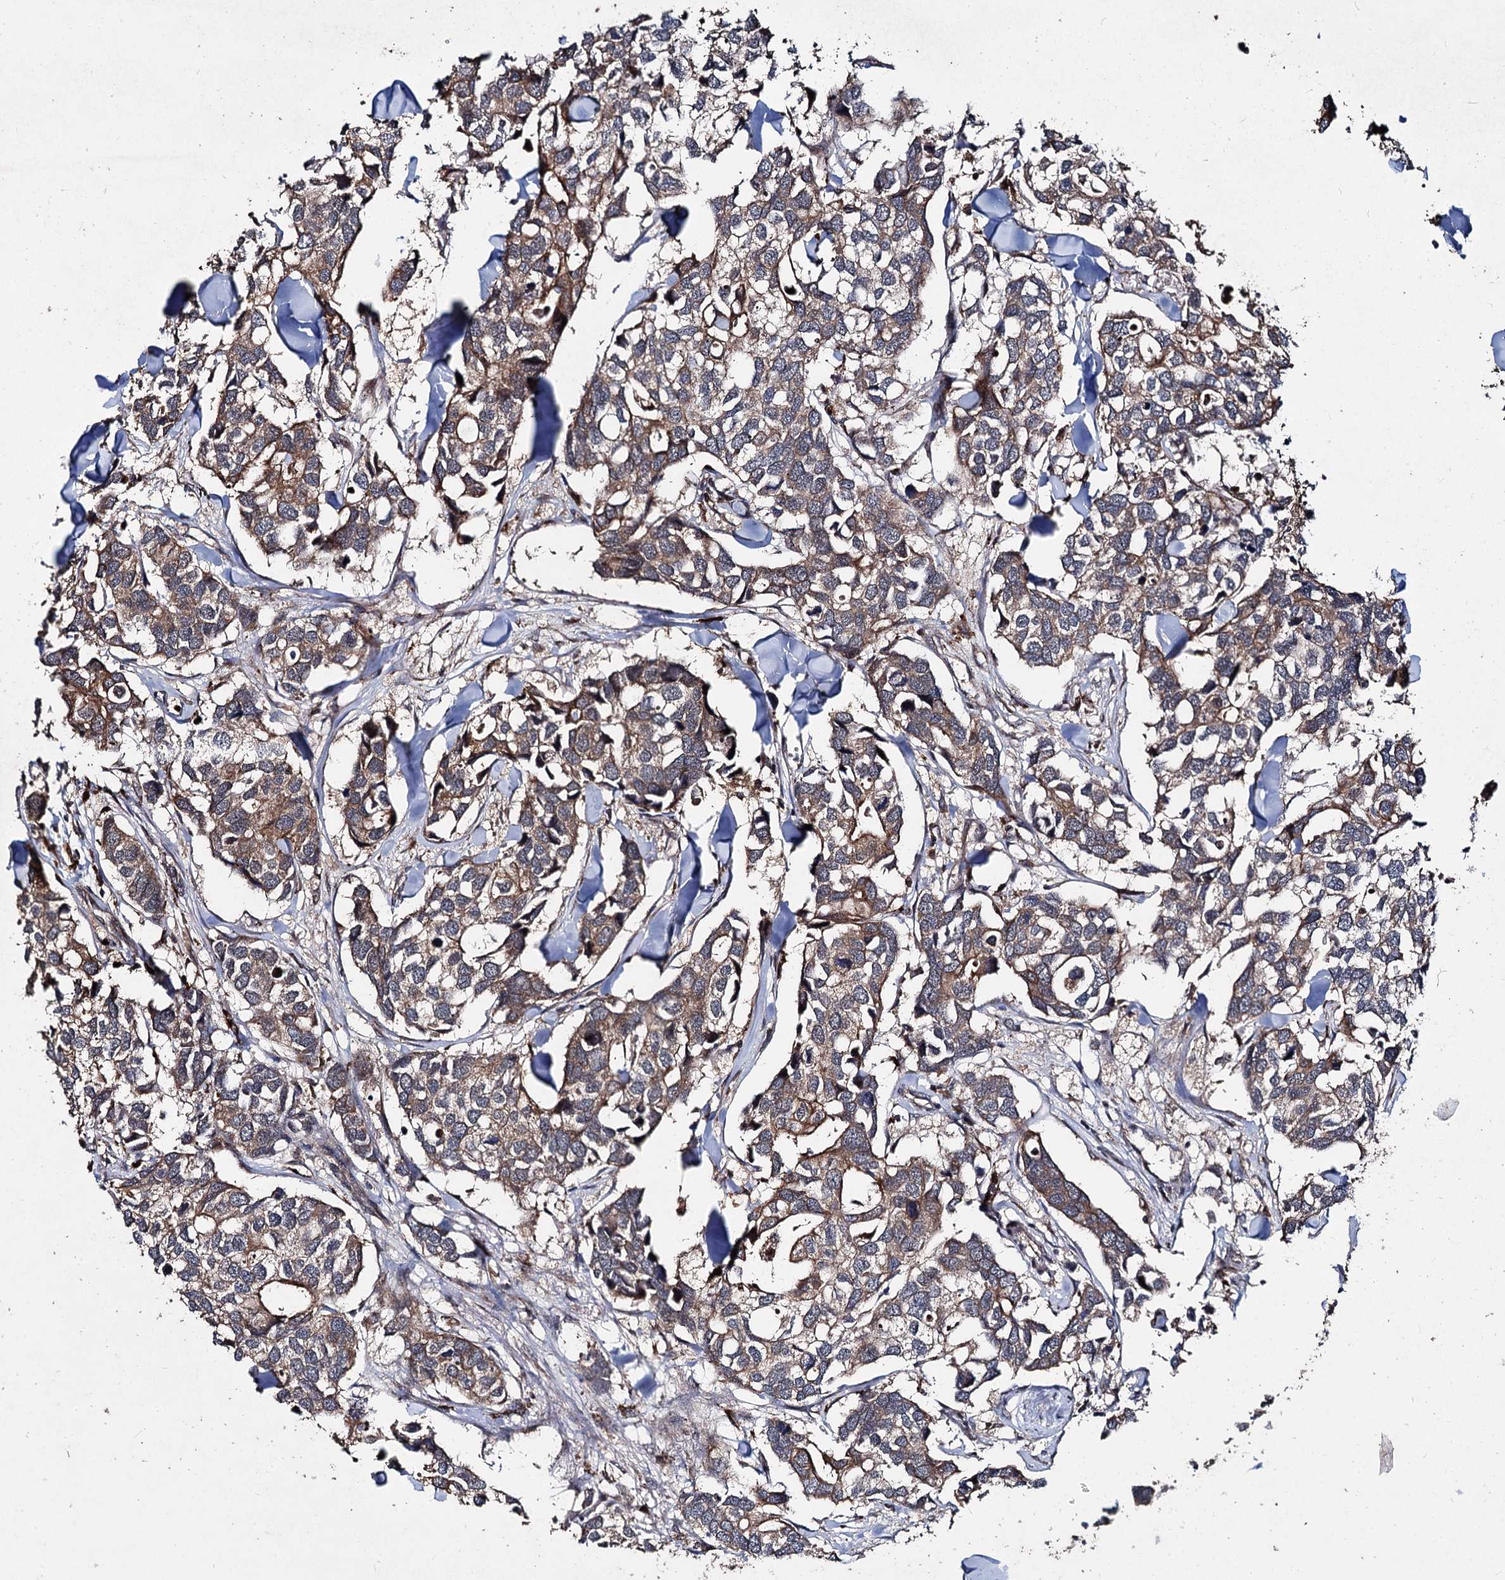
{"staining": {"intensity": "moderate", "quantity": "25%-75%", "location": "cytoplasmic/membranous"}, "tissue": "breast cancer", "cell_type": "Tumor cells", "image_type": "cancer", "snomed": [{"axis": "morphology", "description": "Duct carcinoma"}, {"axis": "topography", "description": "Breast"}], "caption": "Protein staining shows moderate cytoplasmic/membranous expression in approximately 25%-75% of tumor cells in intraductal carcinoma (breast). The staining was performed using DAB (3,3'-diaminobenzidine) to visualize the protein expression in brown, while the nuclei were stained in blue with hematoxylin (Magnification: 20x).", "gene": "BCL2L2", "patient": {"sex": "female", "age": 83}}